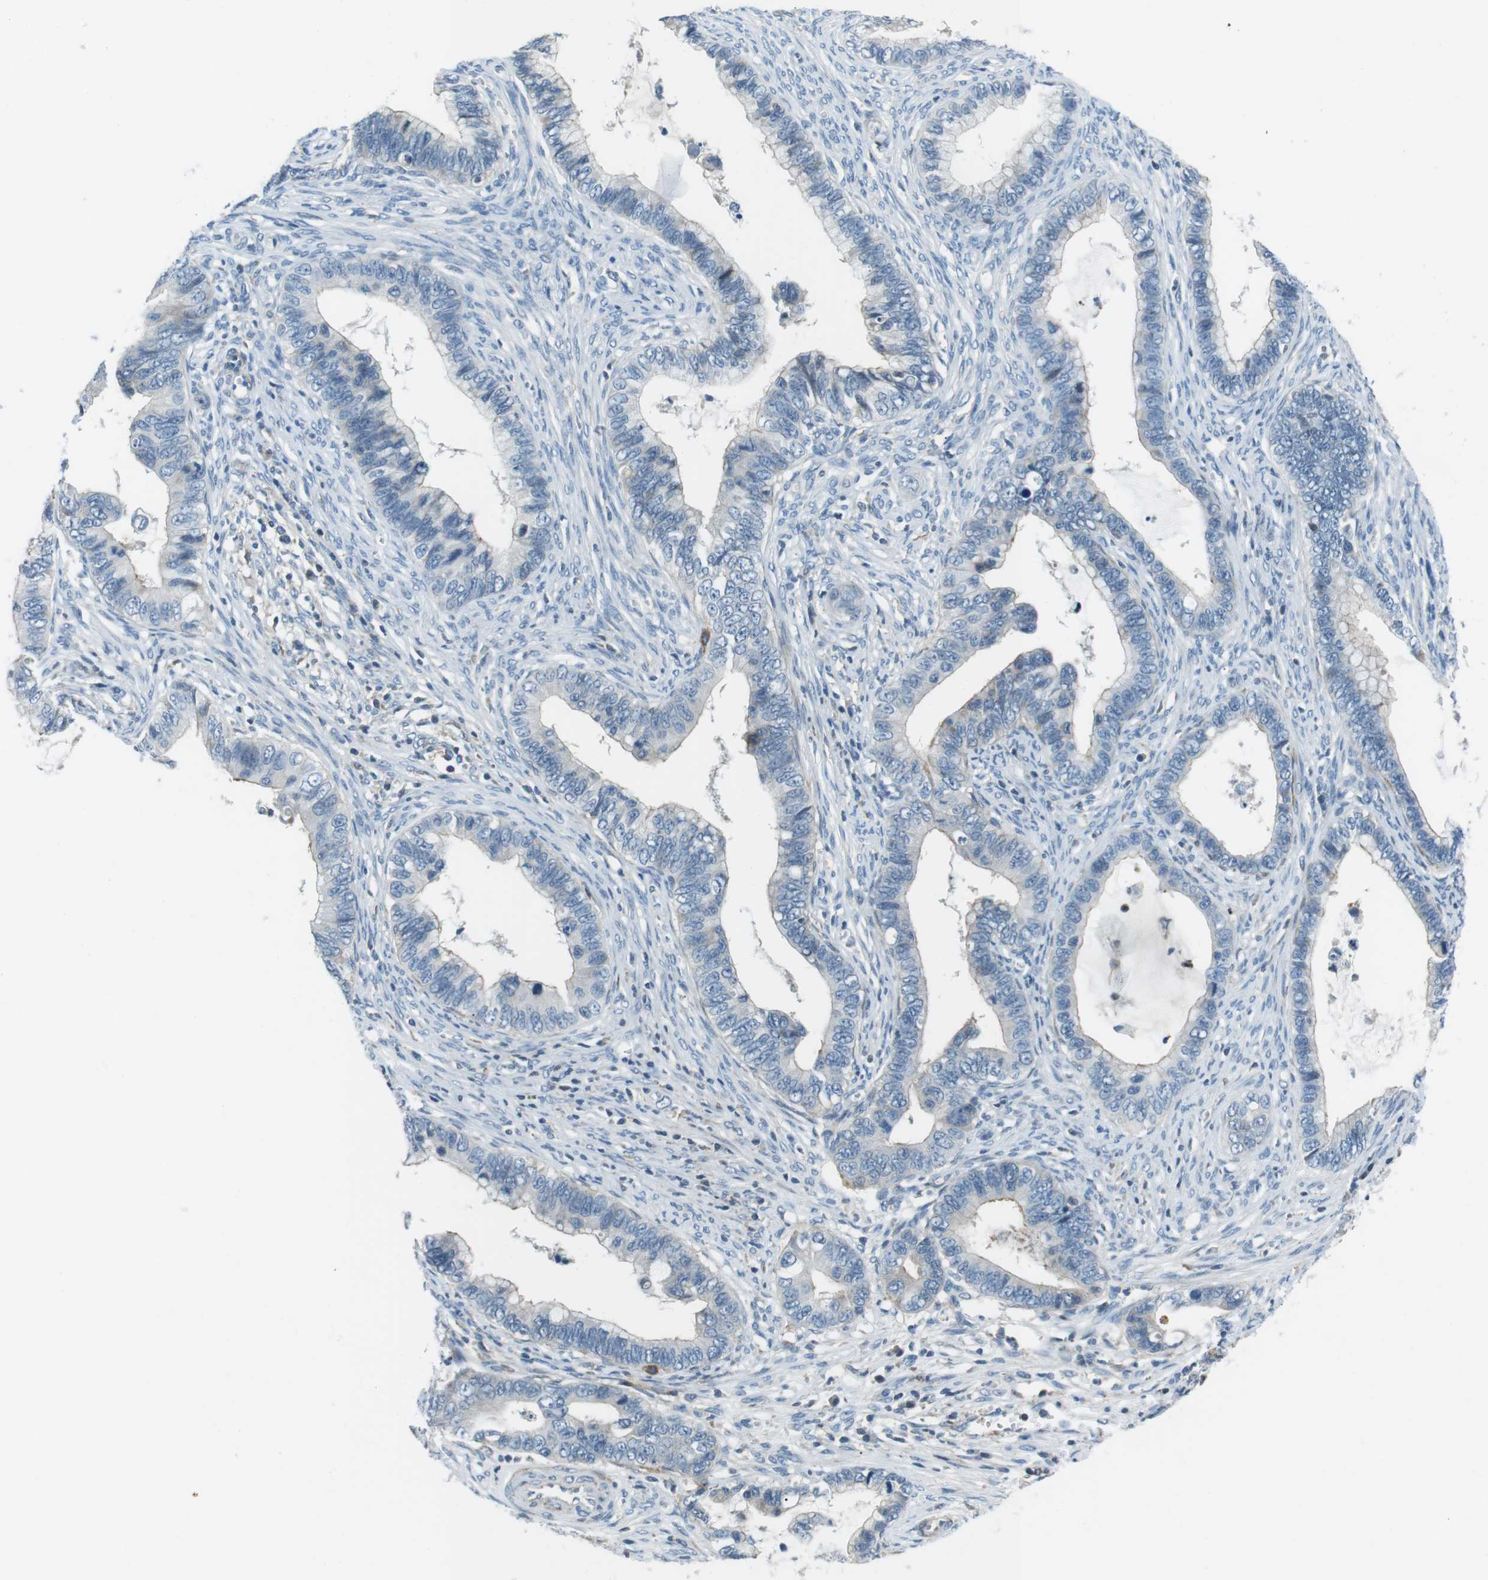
{"staining": {"intensity": "negative", "quantity": "none", "location": "none"}, "tissue": "cervical cancer", "cell_type": "Tumor cells", "image_type": "cancer", "snomed": [{"axis": "morphology", "description": "Adenocarcinoma, NOS"}, {"axis": "topography", "description": "Cervix"}], "caption": "DAB immunohistochemical staining of human cervical cancer demonstrates no significant staining in tumor cells.", "gene": "ARVCF", "patient": {"sex": "female", "age": 44}}